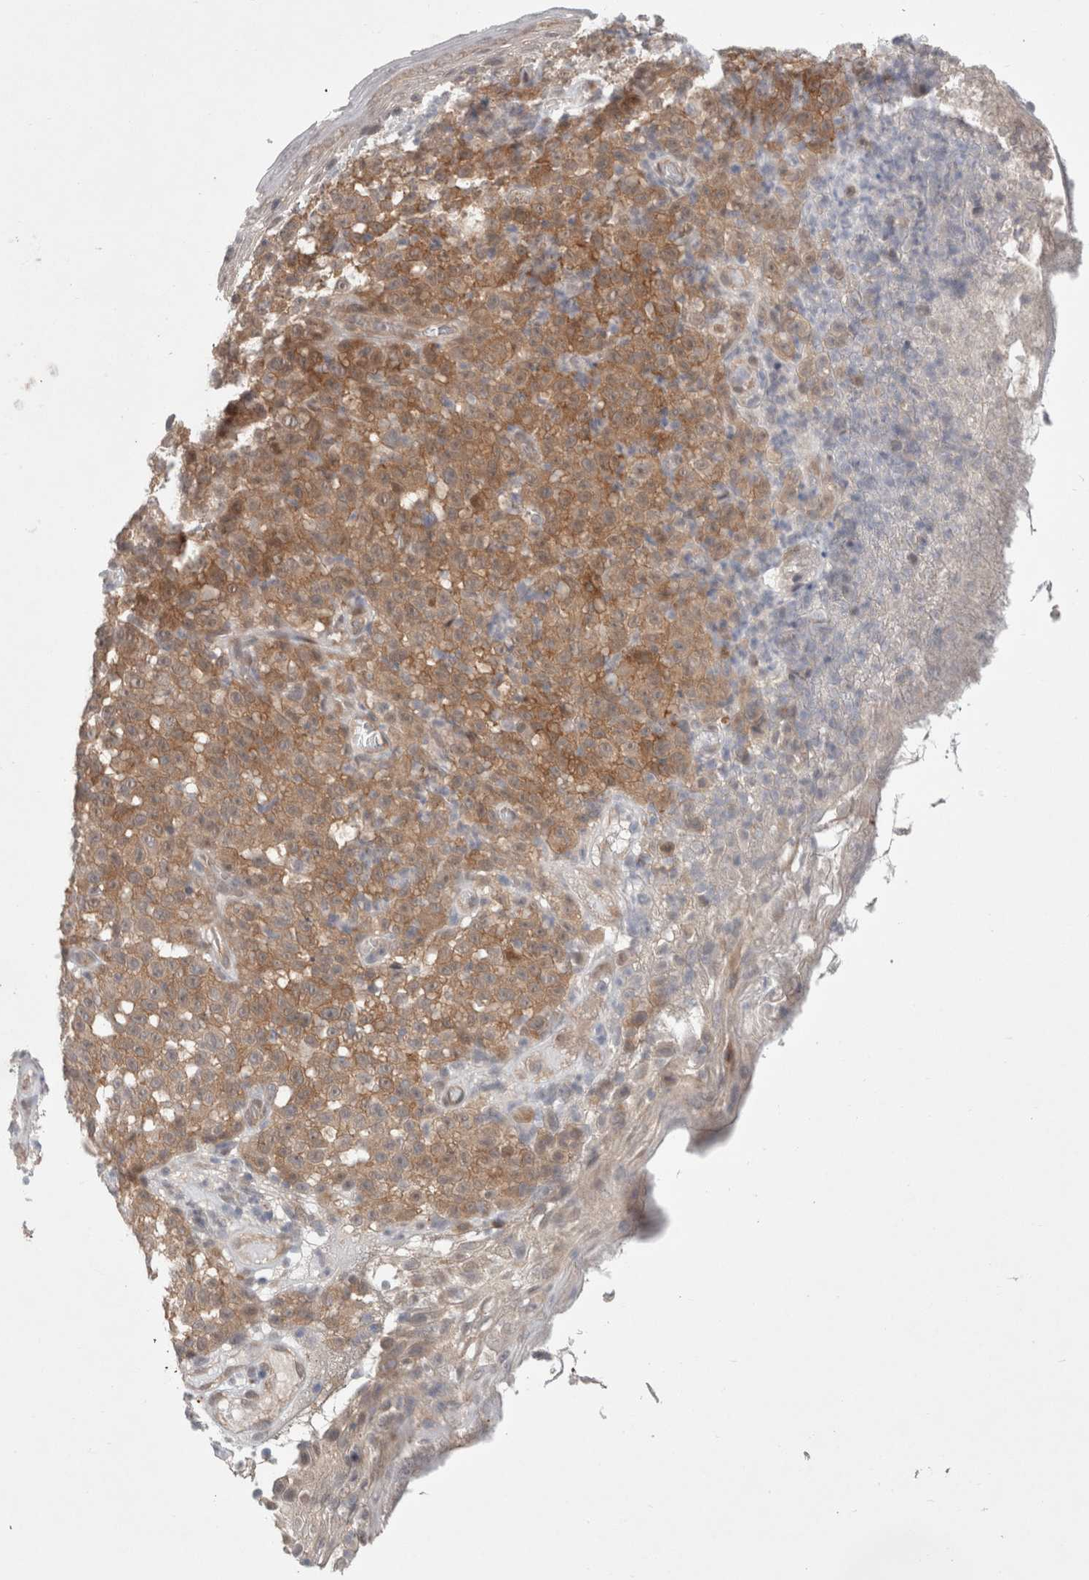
{"staining": {"intensity": "moderate", "quantity": "<25%", "location": "cytoplasmic/membranous"}, "tissue": "melanoma", "cell_type": "Tumor cells", "image_type": "cancer", "snomed": [{"axis": "morphology", "description": "Malignant melanoma, NOS"}, {"axis": "topography", "description": "Skin"}], "caption": "DAB (3,3'-diaminobenzidine) immunohistochemical staining of malignant melanoma reveals moderate cytoplasmic/membranous protein positivity in about <25% of tumor cells.", "gene": "RASAL2", "patient": {"sex": "female", "age": 82}}